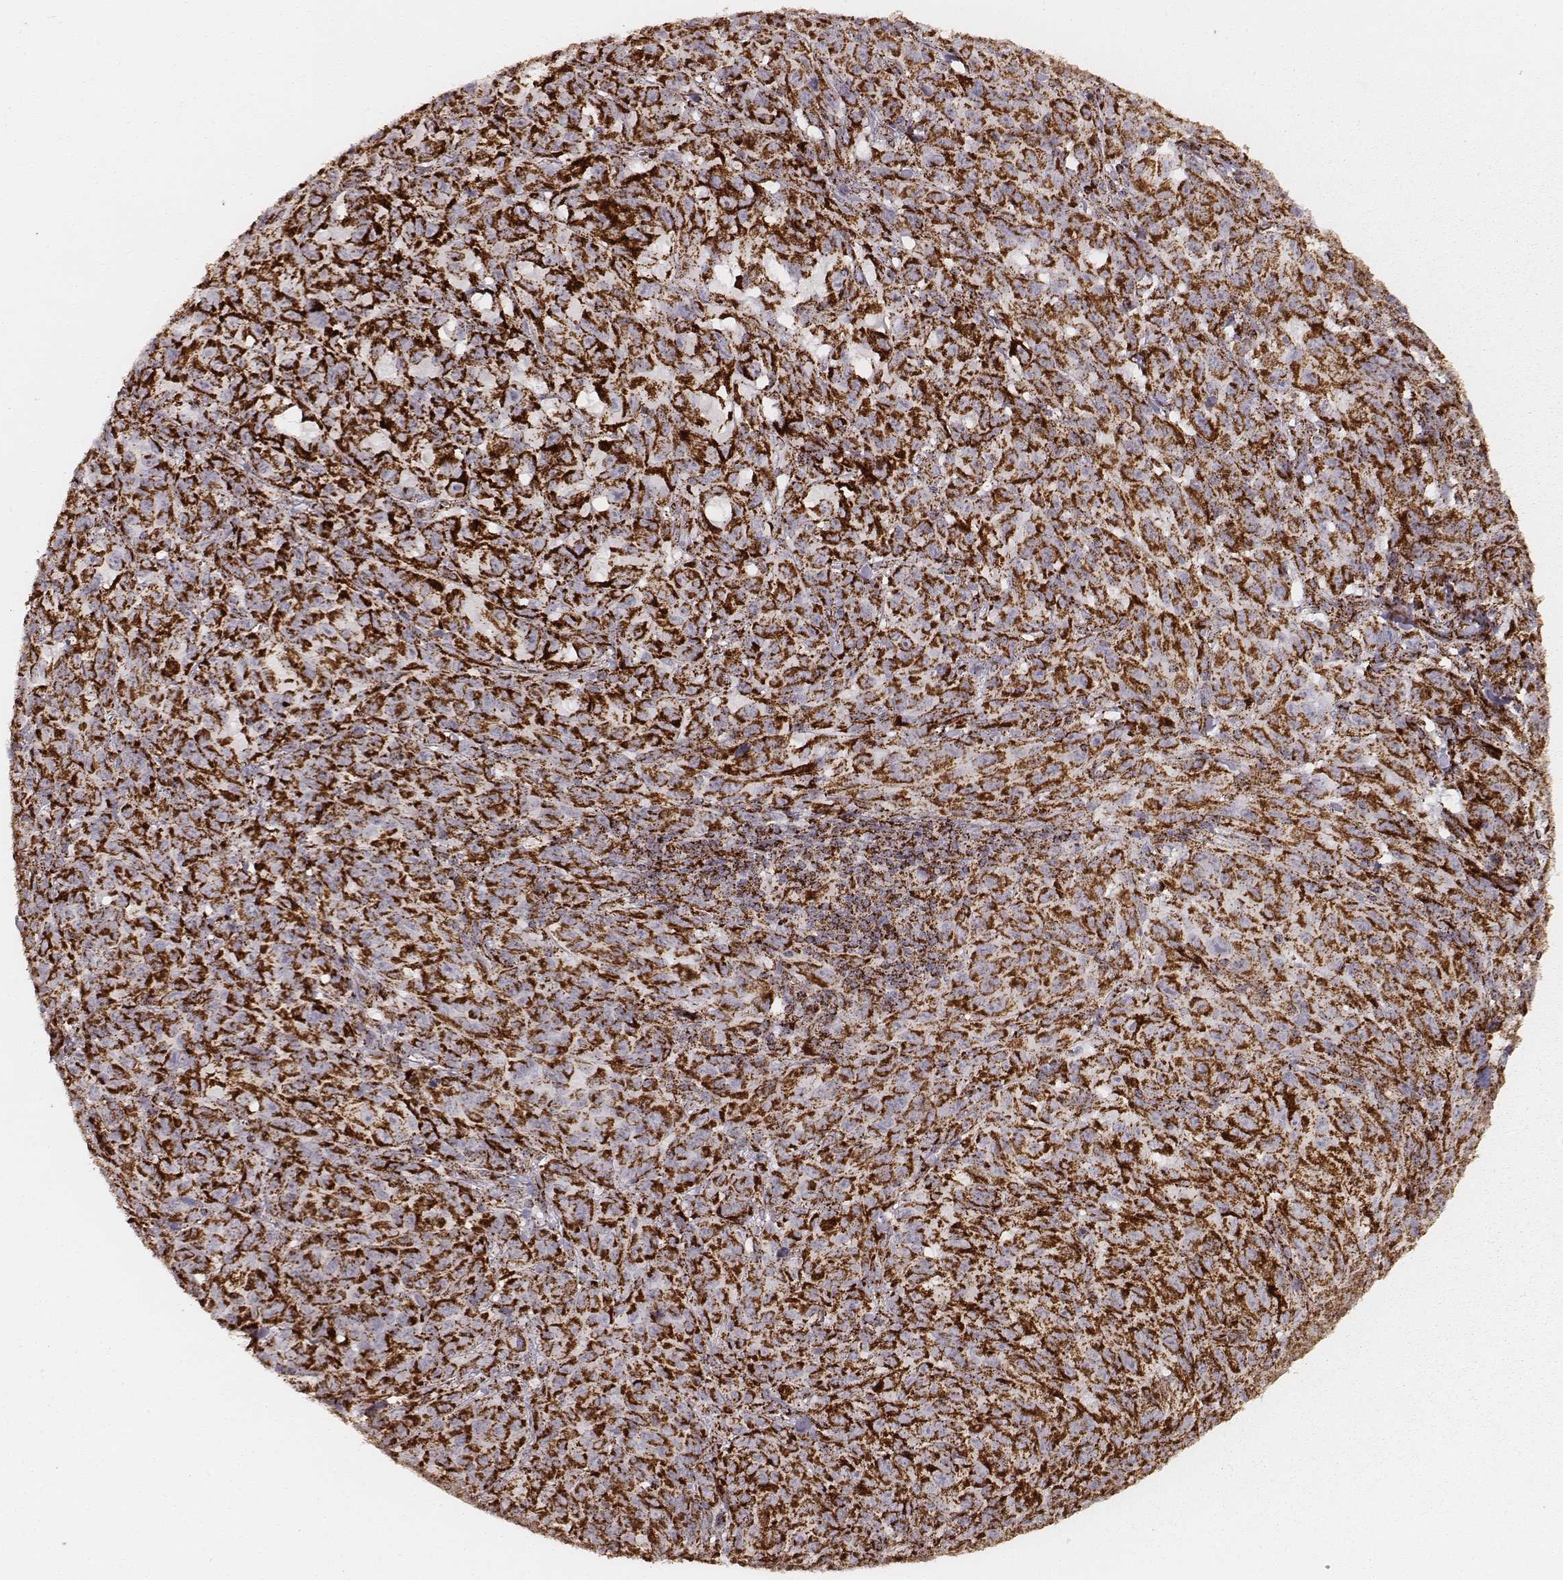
{"staining": {"intensity": "strong", "quantity": ">75%", "location": "cytoplasmic/membranous"}, "tissue": "melanoma", "cell_type": "Tumor cells", "image_type": "cancer", "snomed": [{"axis": "morphology", "description": "Malignant melanoma, NOS"}, {"axis": "topography", "description": "Vulva, labia, clitoris and Bartholin´s gland, NO"}], "caption": "IHC staining of malignant melanoma, which exhibits high levels of strong cytoplasmic/membranous positivity in about >75% of tumor cells indicating strong cytoplasmic/membranous protein expression. The staining was performed using DAB (3,3'-diaminobenzidine) (brown) for protein detection and nuclei were counterstained in hematoxylin (blue).", "gene": "CS", "patient": {"sex": "female", "age": 75}}